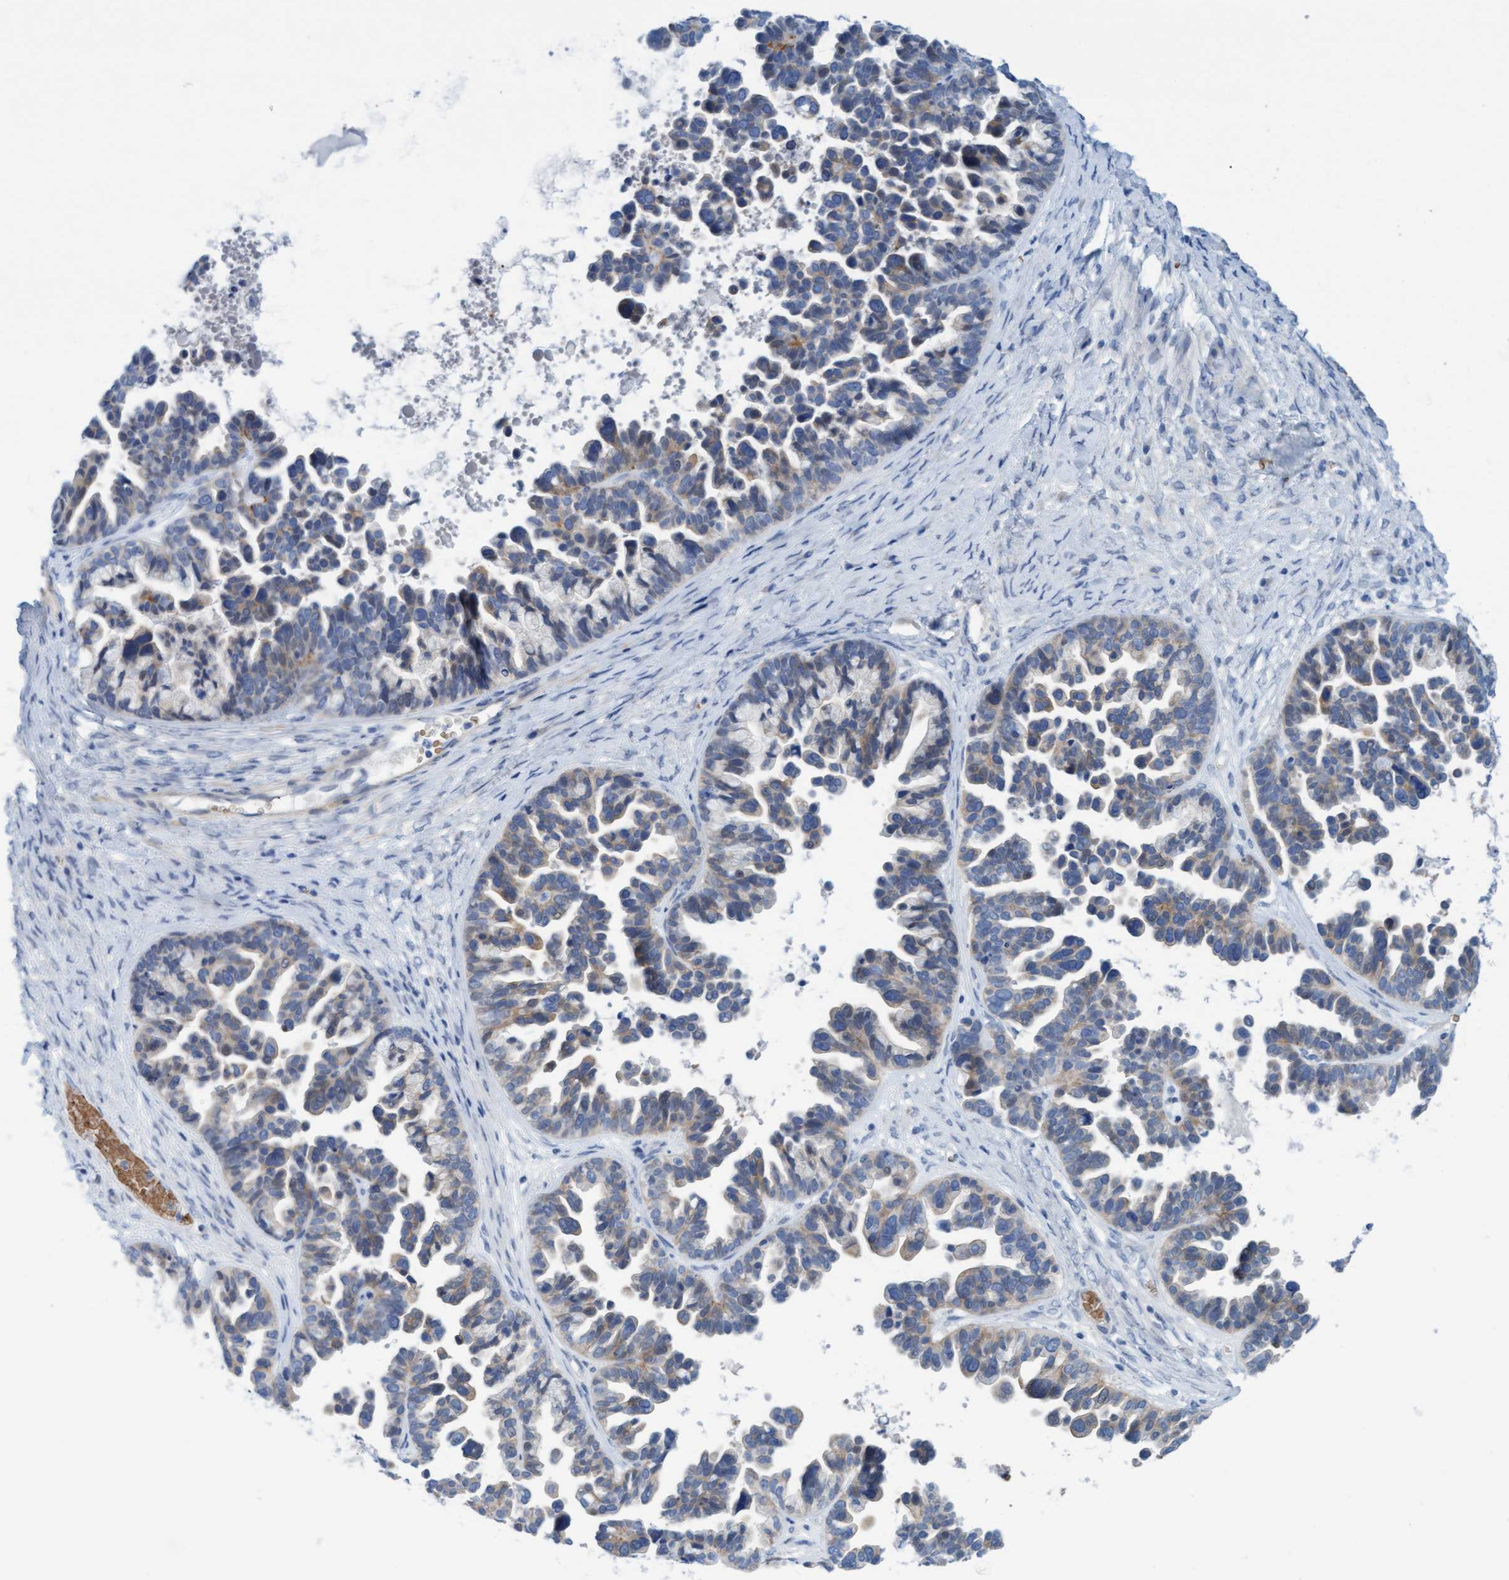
{"staining": {"intensity": "weak", "quantity": "25%-75%", "location": "cytoplasmic/membranous"}, "tissue": "ovarian cancer", "cell_type": "Tumor cells", "image_type": "cancer", "snomed": [{"axis": "morphology", "description": "Cystadenocarcinoma, serous, NOS"}, {"axis": "topography", "description": "Ovary"}], "caption": "Immunohistochemical staining of ovarian cancer (serous cystadenocarcinoma) displays weak cytoplasmic/membranous protein expression in approximately 25%-75% of tumor cells.", "gene": "P2RX5", "patient": {"sex": "female", "age": 56}}